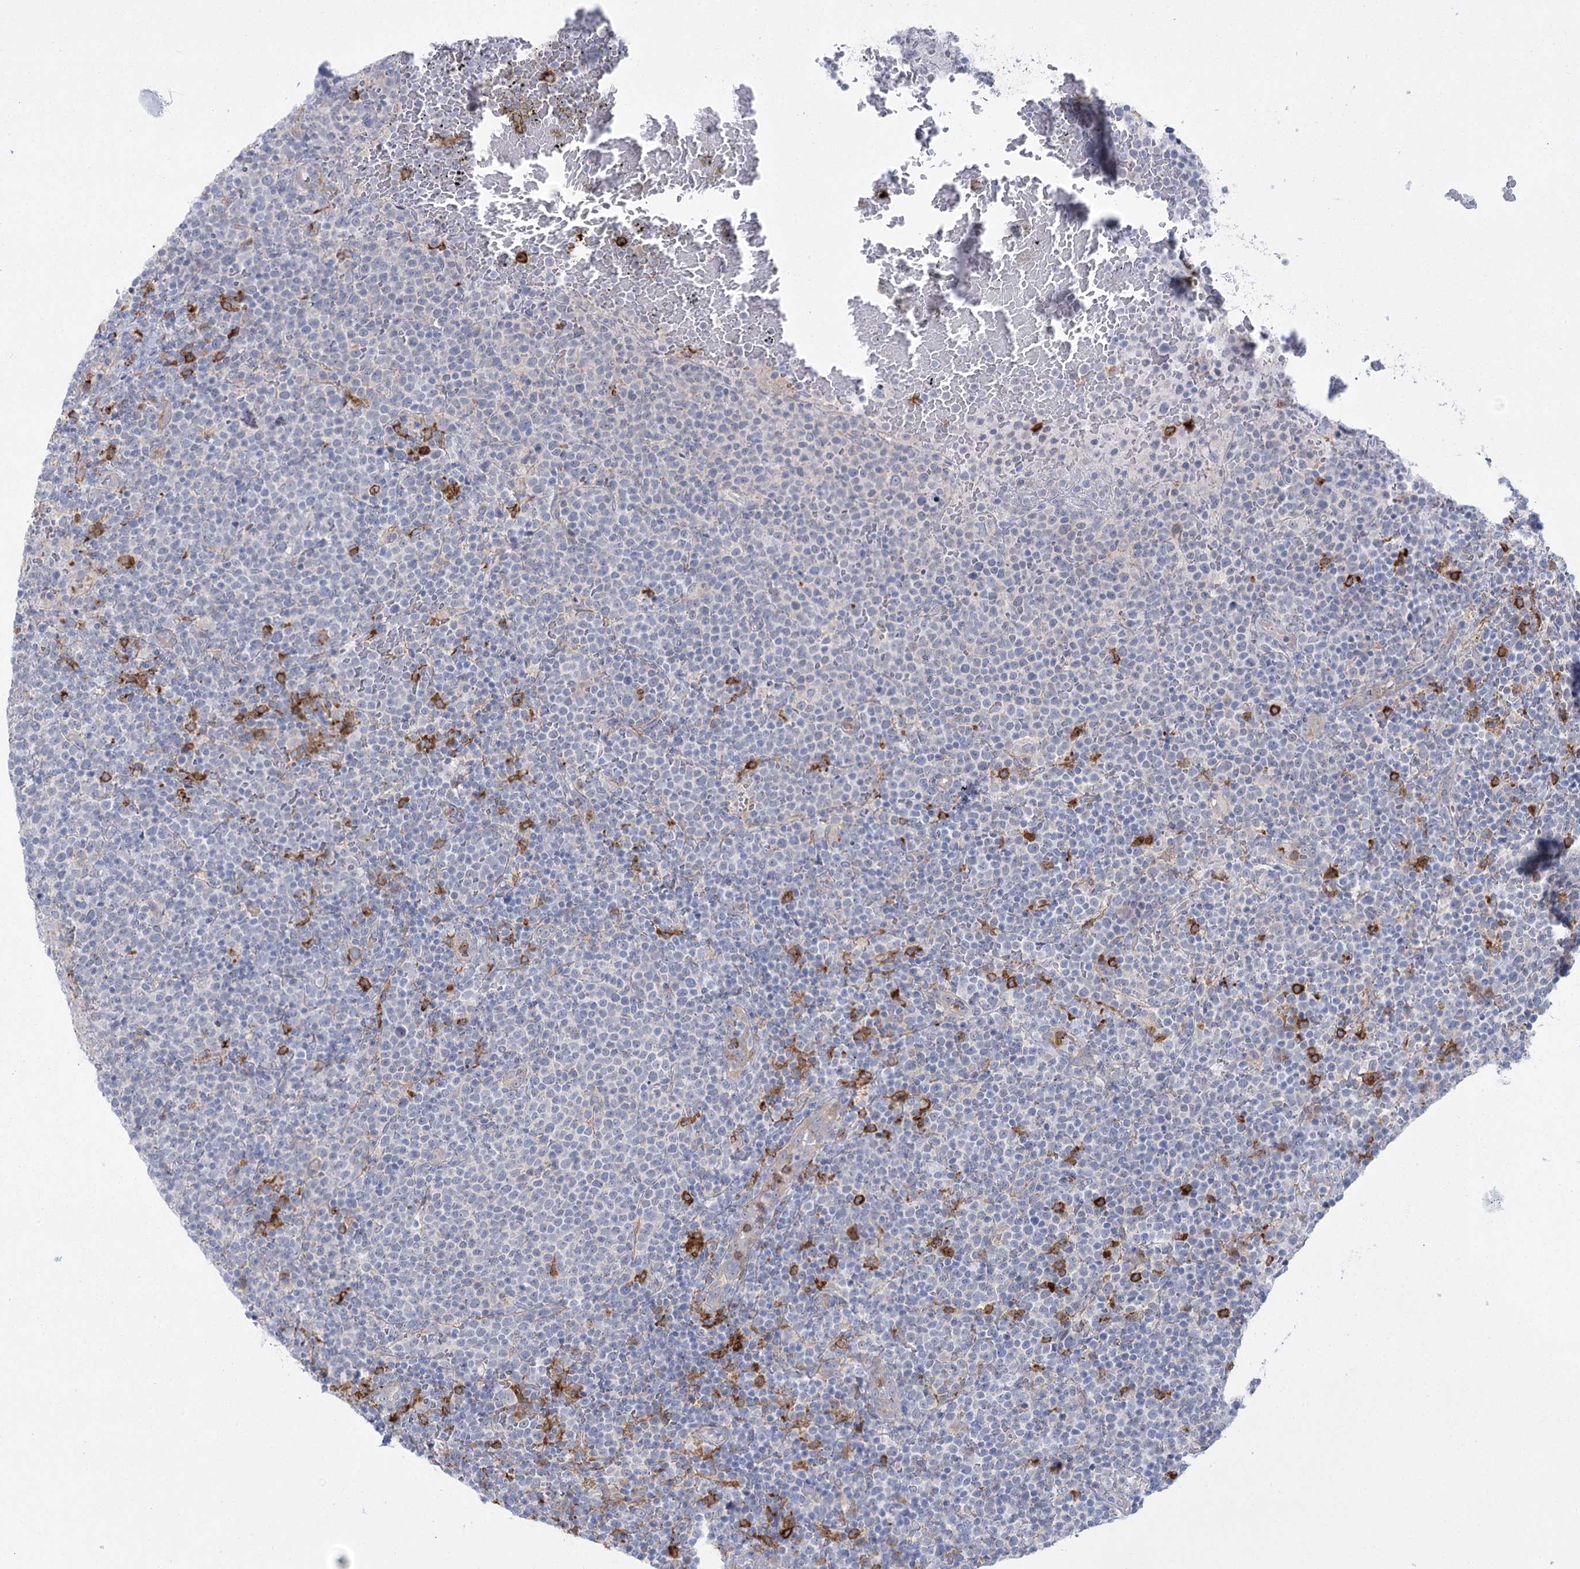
{"staining": {"intensity": "negative", "quantity": "none", "location": "none"}, "tissue": "lymphoma", "cell_type": "Tumor cells", "image_type": "cancer", "snomed": [{"axis": "morphology", "description": "Malignant lymphoma, non-Hodgkin's type, High grade"}, {"axis": "topography", "description": "Lymph node"}], "caption": "Lymphoma was stained to show a protein in brown. There is no significant expression in tumor cells.", "gene": "CCDC88A", "patient": {"sex": "male", "age": 61}}